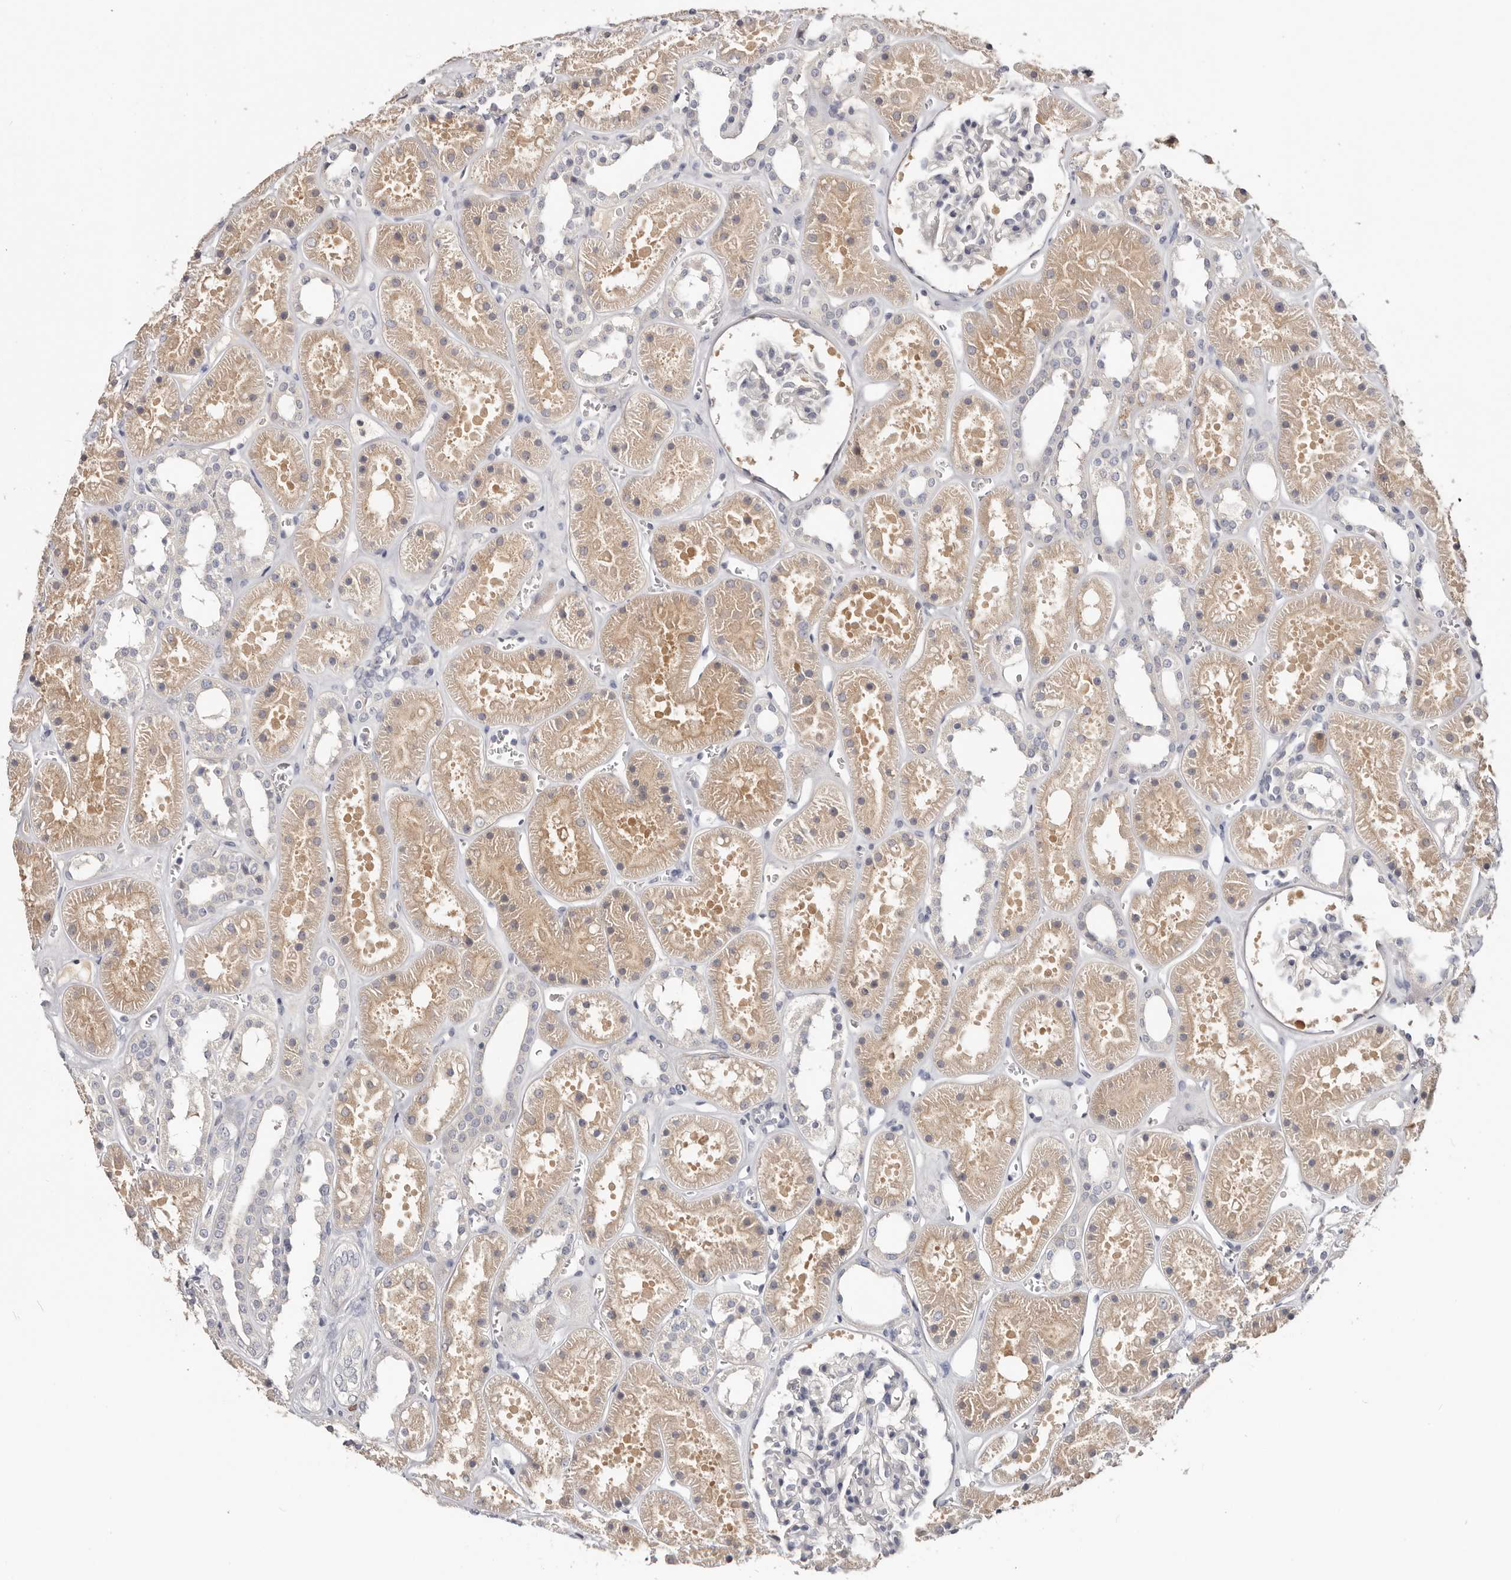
{"staining": {"intensity": "negative", "quantity": "none", "location": "none"}, "tissue": "kidney", "cell_type": "Cells in glomeruli", "image_type": "normal", "snomed": [{"axis": "morphology", "description": "Normal tissue, NOS"}, {"axis": "topography", "description": "Kidney"}], "caption": "A high-resolution photomicrograph shows immunohistochemistry staining of unremarkable kidney, which displays no significant staining in cells in glomeruli. (DAB immunohistochemistry (IHC), high magnification).", "gene": "CCDC190", "patient": {"sex": "female", "age": 41}}